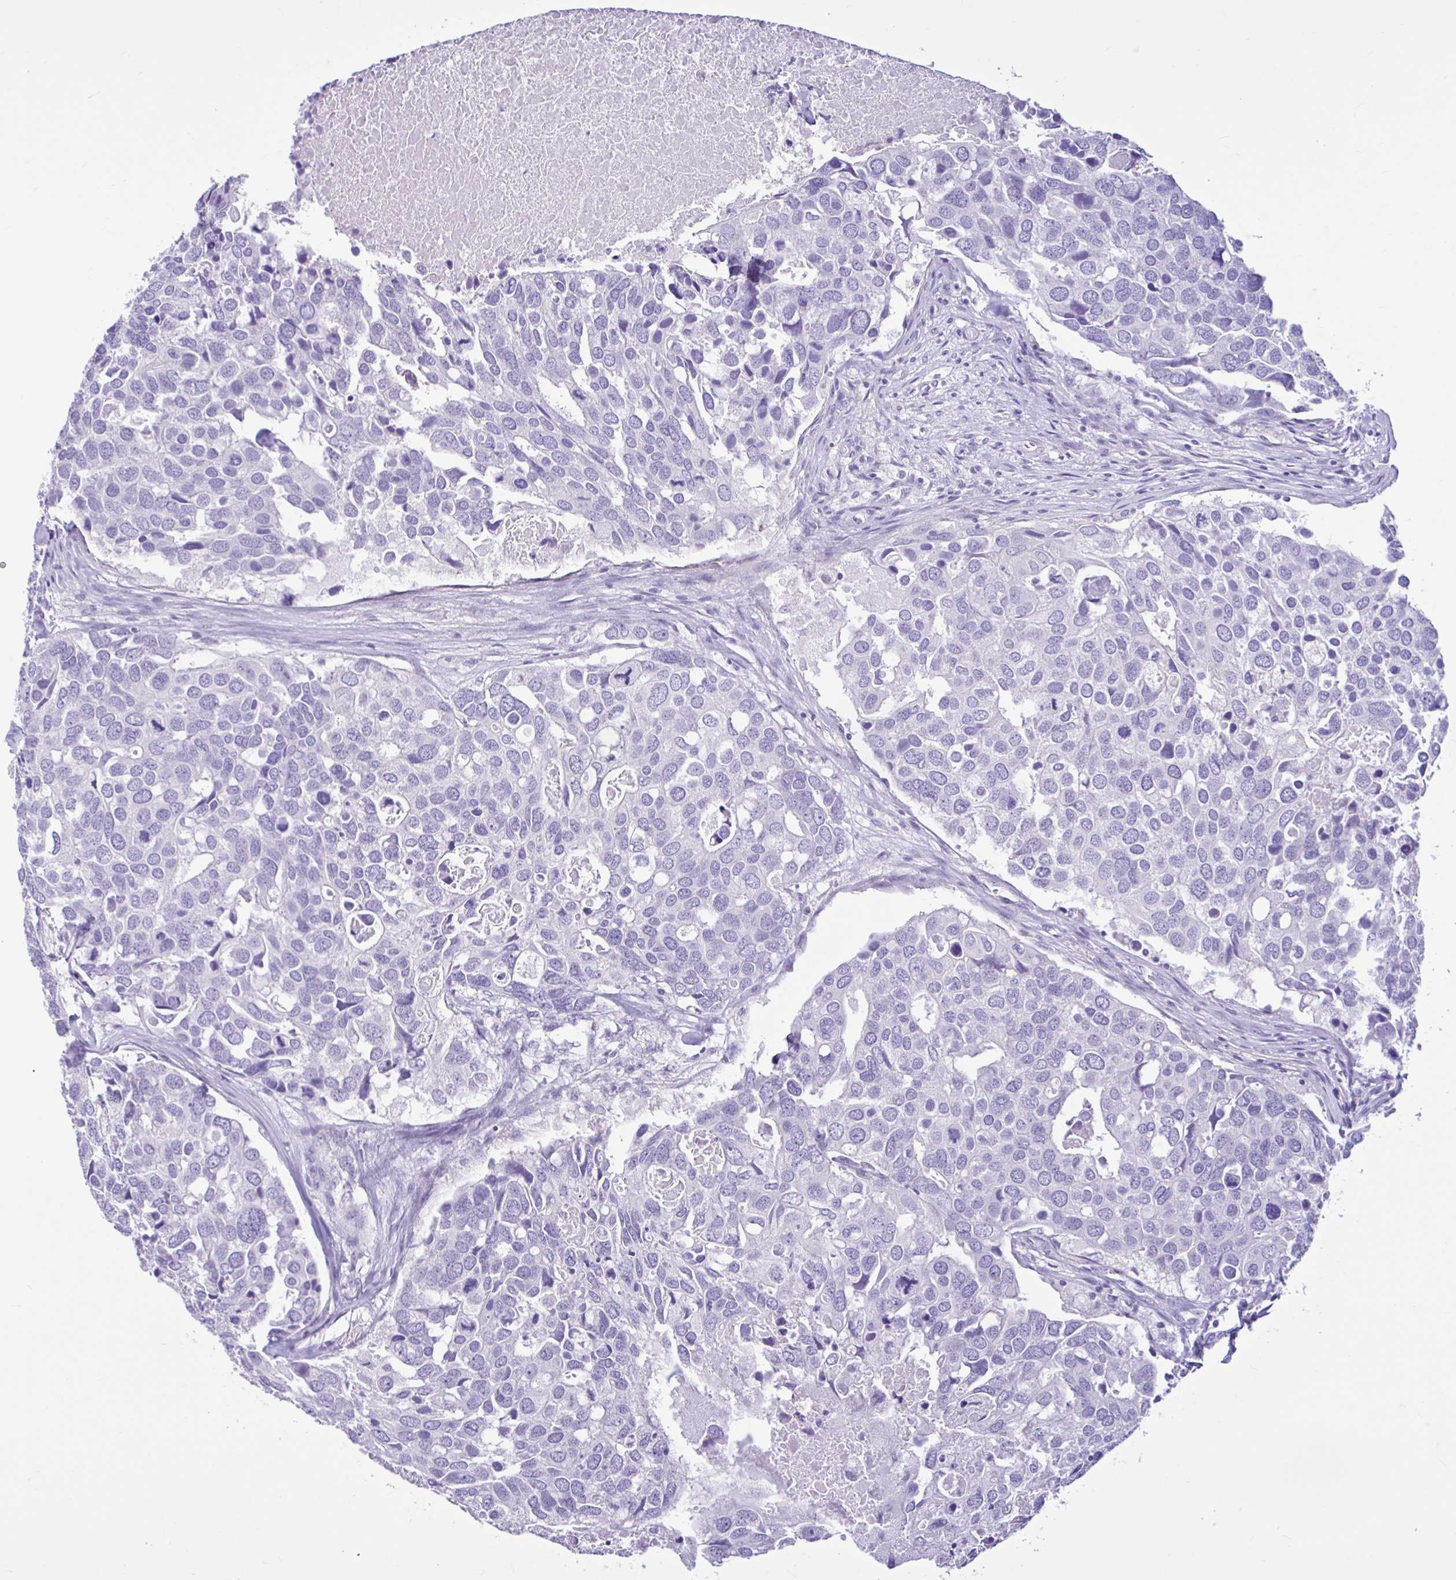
{"staining": {"intensity": "negative", "quantity": "none", "location": "none"}, "tissue": "breast cancer", "cell_type": "Tumor cells", "image_type": "cancer", "snomed": [{"axis": "morphology", "description": "Duct carcinoma"}, {"axis": "topography", "description": "Breast"}], "caption": "Tumor cells are negative for protein expression in human breast cancer.", "gene": "CYP19A1", "patient": {"sex": "female", "age": 83}}